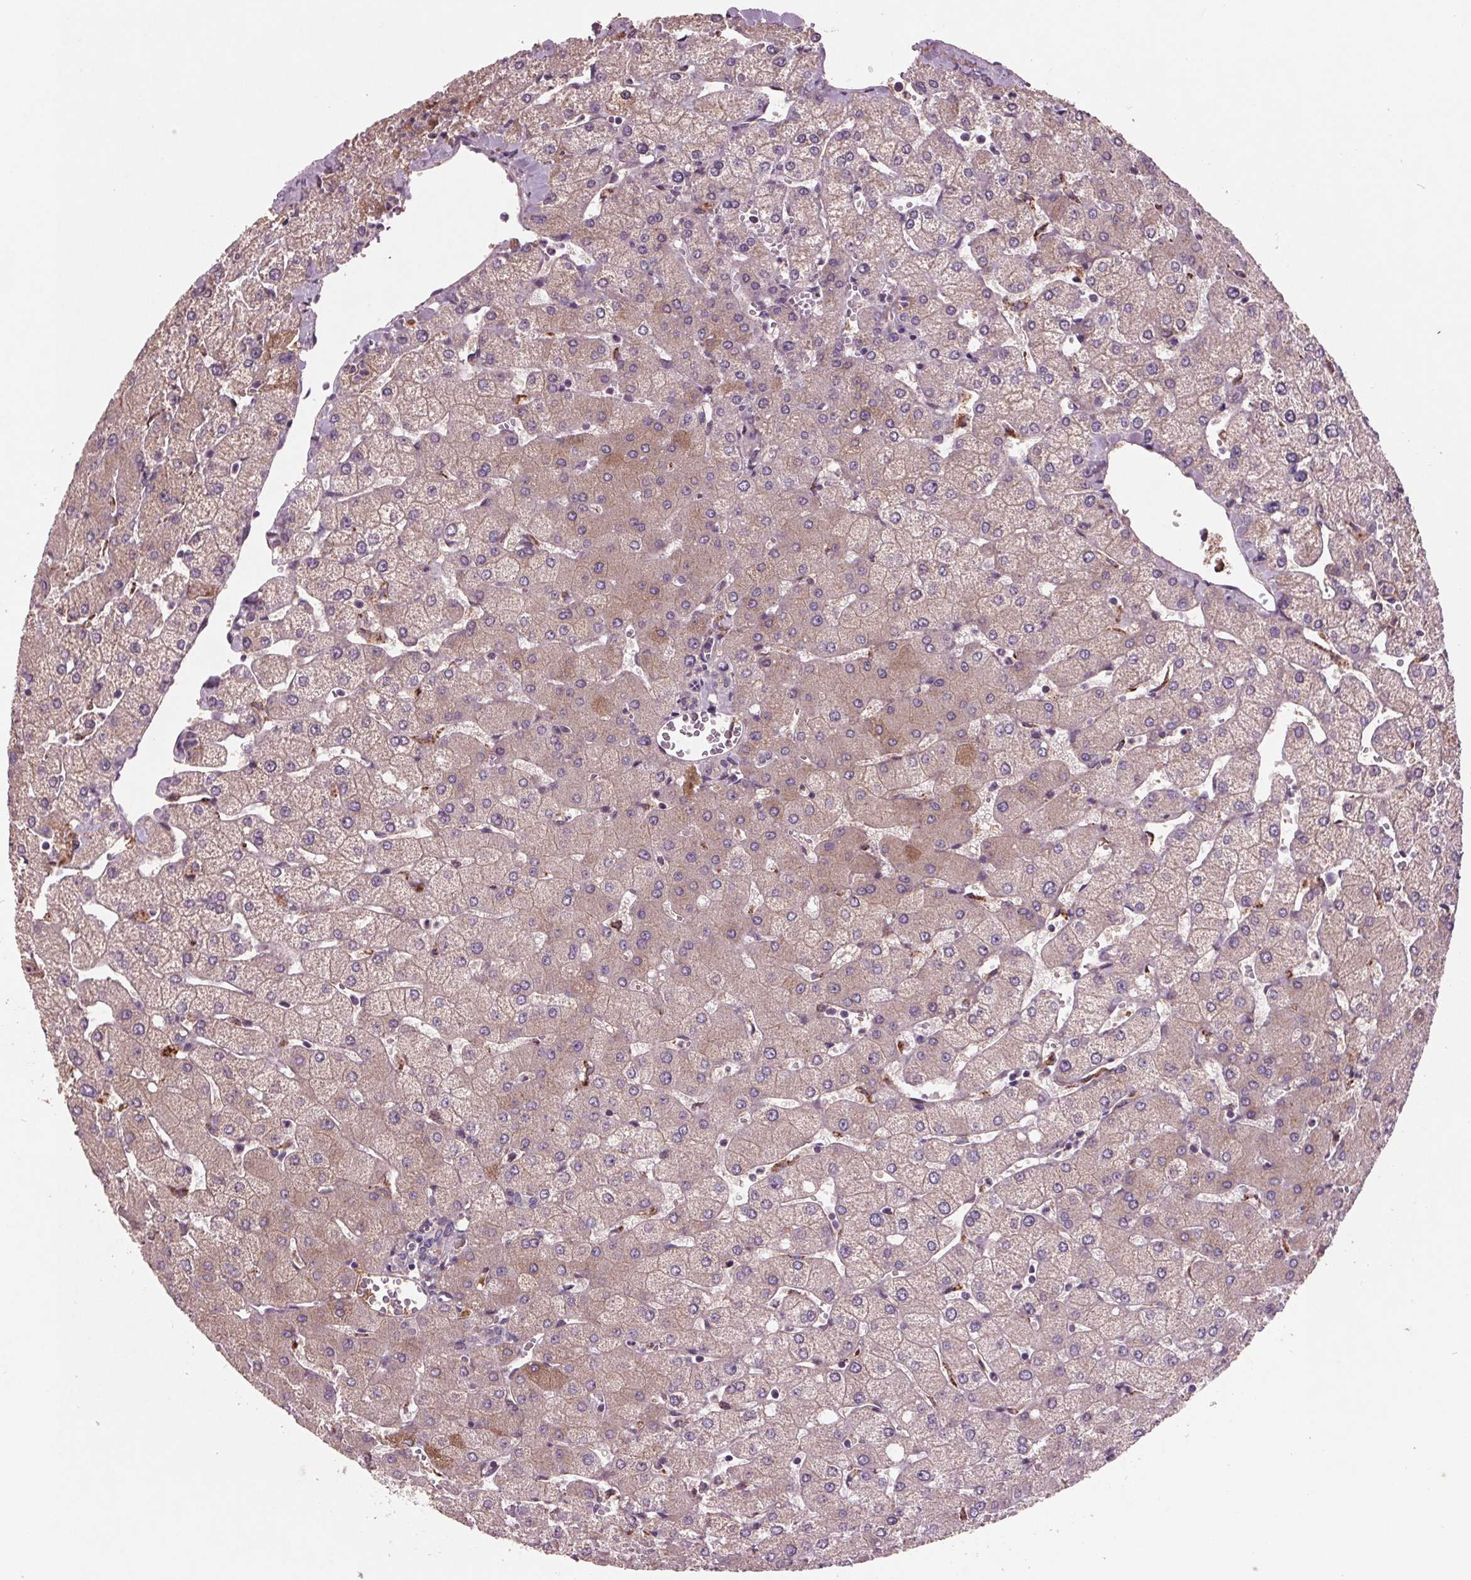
{"staining": {"intensity": "negative", "quantity": "none", "location": "none"}, "tissue": "liver", "cell_type": "Cholangiocytes", "image_type": "normal", "snomed": [{"axis": "morphology", "description": "Normal tissue, NOS"}, {"axis": "topography", "description": "Liver"}], "caption": "This is a histopathology image of immunohistochemistry staining of normal liver, which shows no expression in cholangiocytes. (DAB immunohistochemistry (IHC), high magnification).", "gene": "C6", "patient": {"sex": "female", "age": 54}}